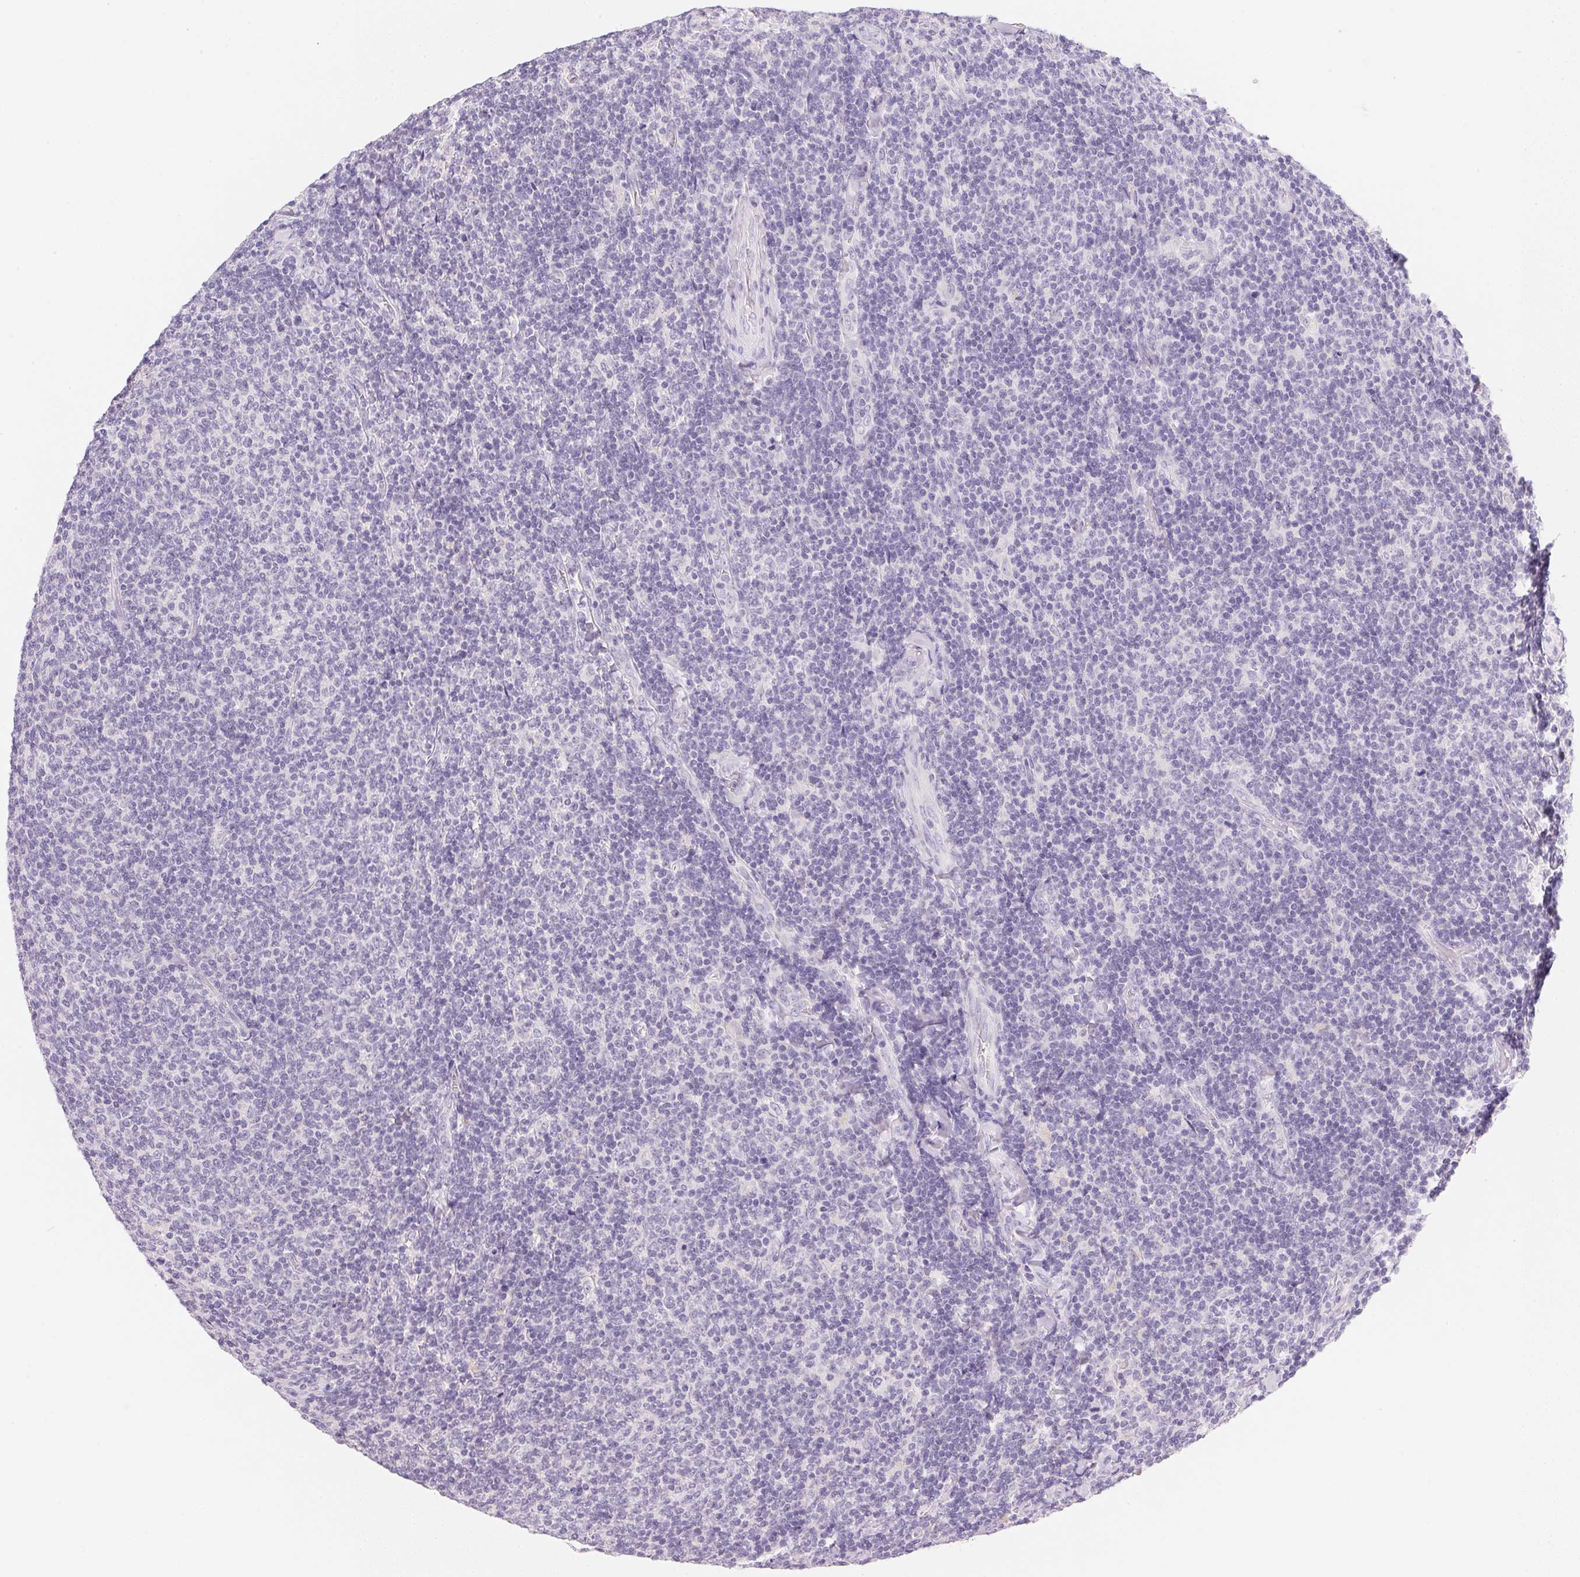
{"staining": {"intensity": "negative", "quantity": "none", "location": "none"}, "tissue": "lymphoma", "cell_type": "Tumor cells", "image_type": "cancer", "snomed": [{"axis": "morphology", "description": "Malignant lymphoma, non-Hodgkin's type, Low grade"}, {"axis": "topography", "description": "Lymph node"}], "caption": "Tumor cells show no significant positivity in malignant lymphoma, non-Hodgkin's type (low-grade).", "gene": "ACP3", "patient": {"sex": "male", "age": 52}}